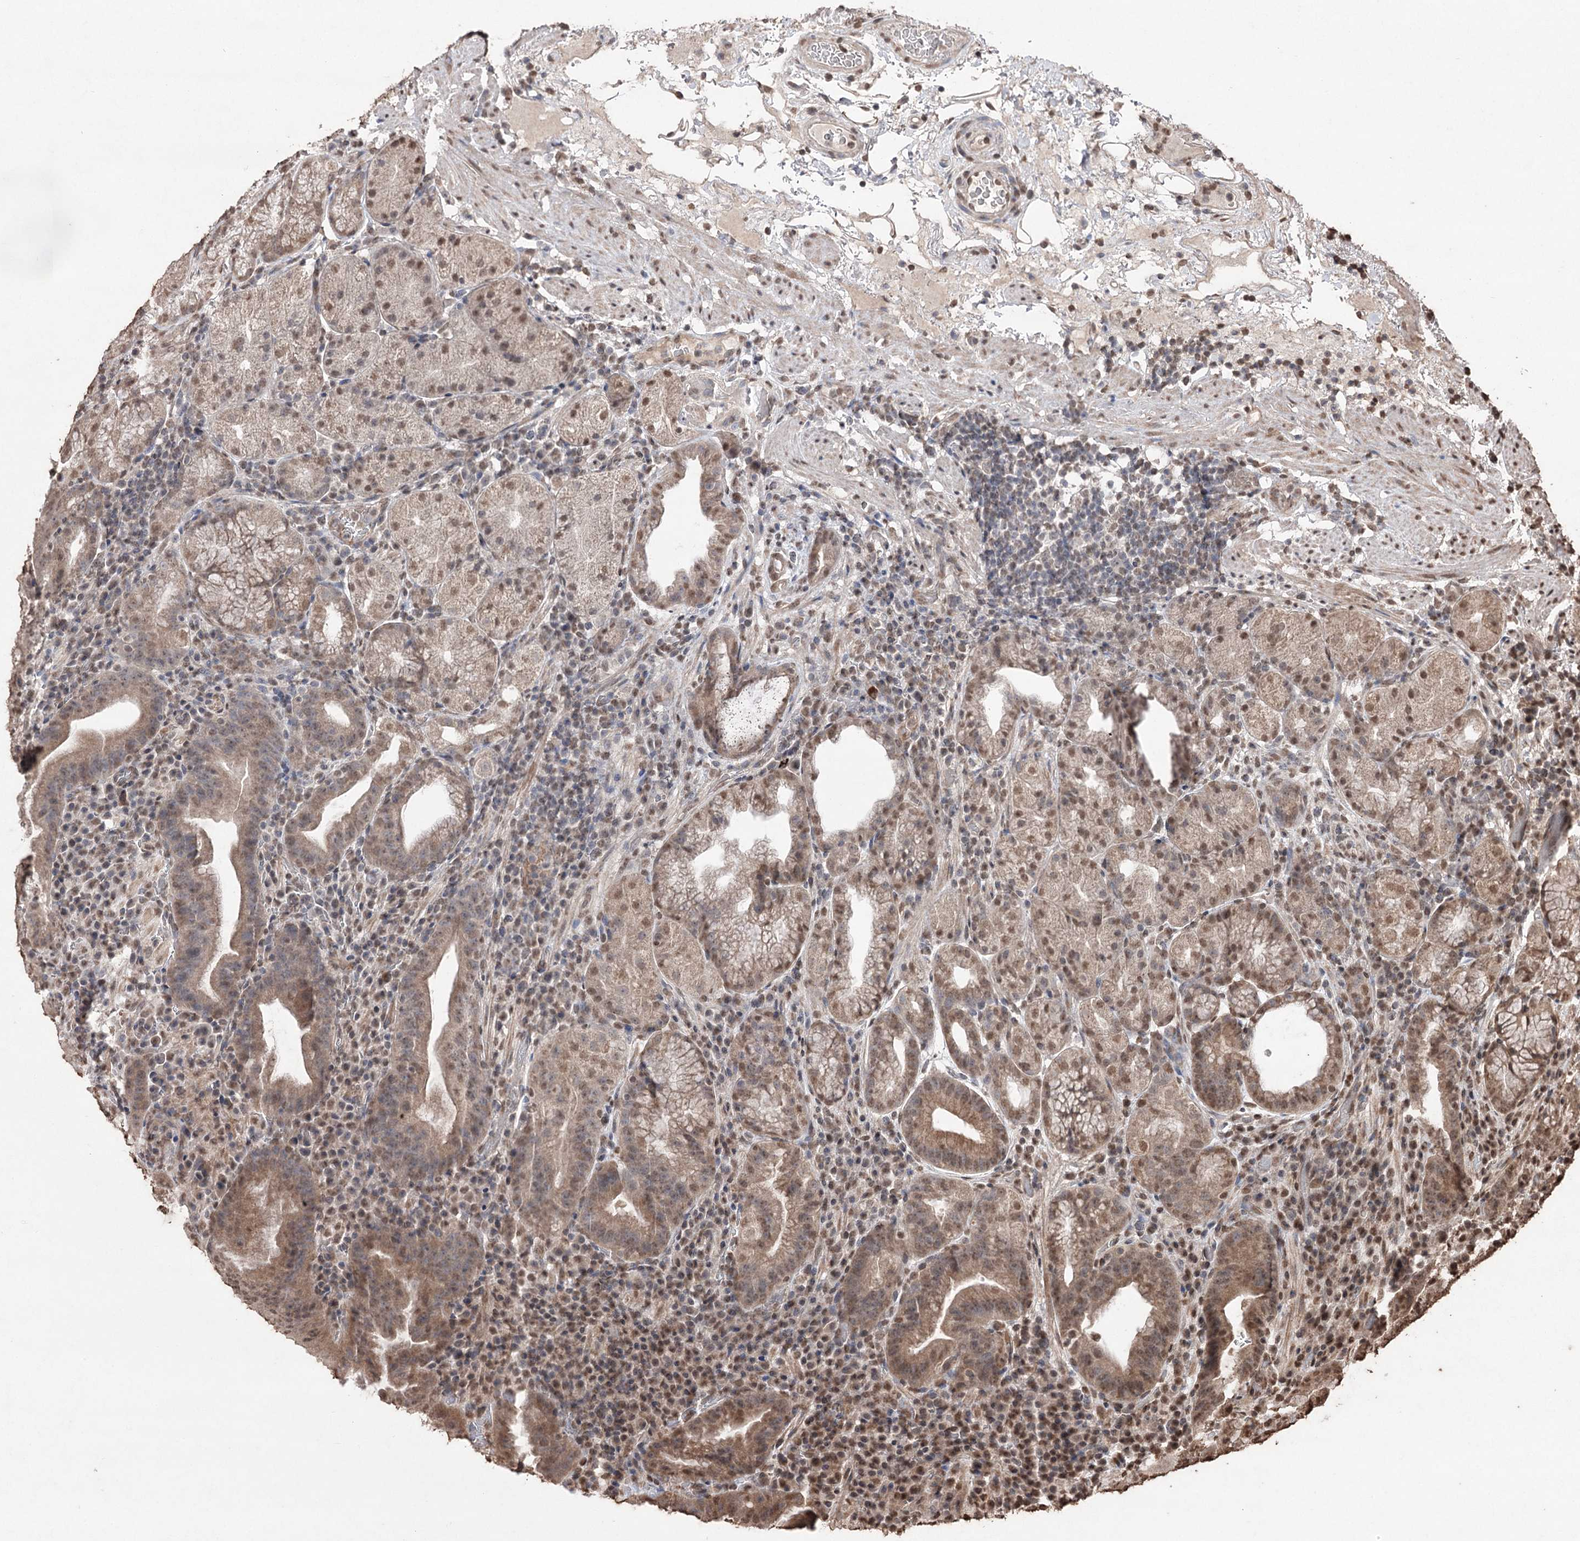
{"staining": {"intensity": "moderate", "quantity": ">75%", "location": "cytoplasmic/membranous,nuclear"}, "tissue": "stomach", "cell_type": "Glandular cells", "image_type": "normal", "snomed": [{"axis": "morphology", "description": "Normal tissue, NOS"}, {"axis": "morphology", "description": "Inflammation, NOS"}, {"axis": "topography", "description": "Stomach"}], "caption": "Brown immunohistochemical staining in normal human stomach demonstrates moderate cytoplasmic/membranous,nuclear expression in approximately >75% of glandular cells. (DAB (3,3'-diaminobenzidine) IHC, brown staining for protein, blue staining for nuclei).", "gene": "ATG14", "patient": {"sex": "male", "age": 79}}